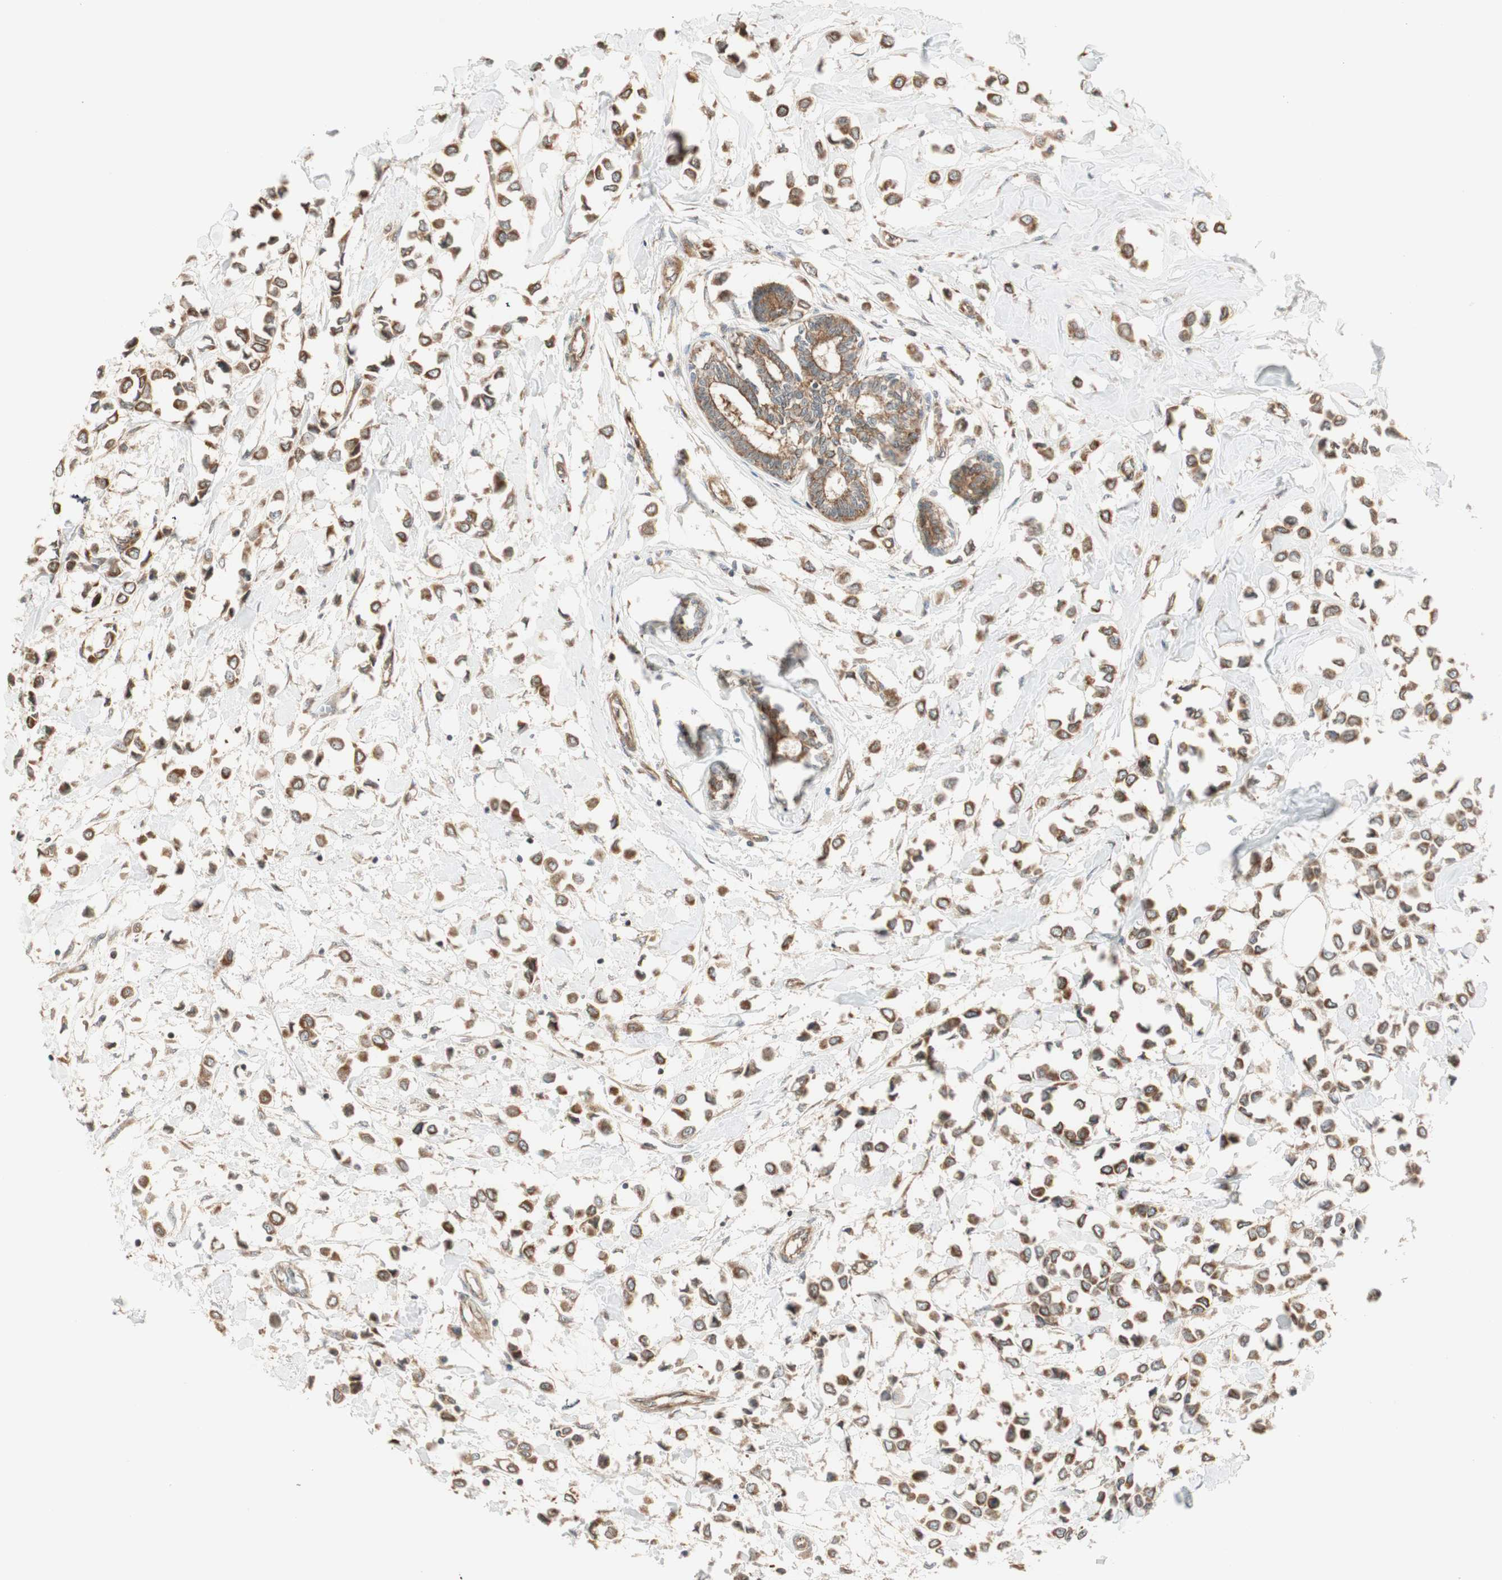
{"staining": {"intensity": "strong", "quantity": ">75%", "location": "cytoplasmic/membranous"}, "tissue": "breast cancer", "cell_type": "Tumor cells", "image_type": "cancer", "snomed": [{"axis": "morphology", "description": "Lobular carcinoma"}, {"axis": "topography", "description": "Breast"}], "caption": "Tumor cells demonstrate strong cytoplasmic/membranous positivity in about >75% of cells in breast lobular carcinoma.", "gene": "CTTNBP2NL", "patient": {"sex": "female", "age": 51}}